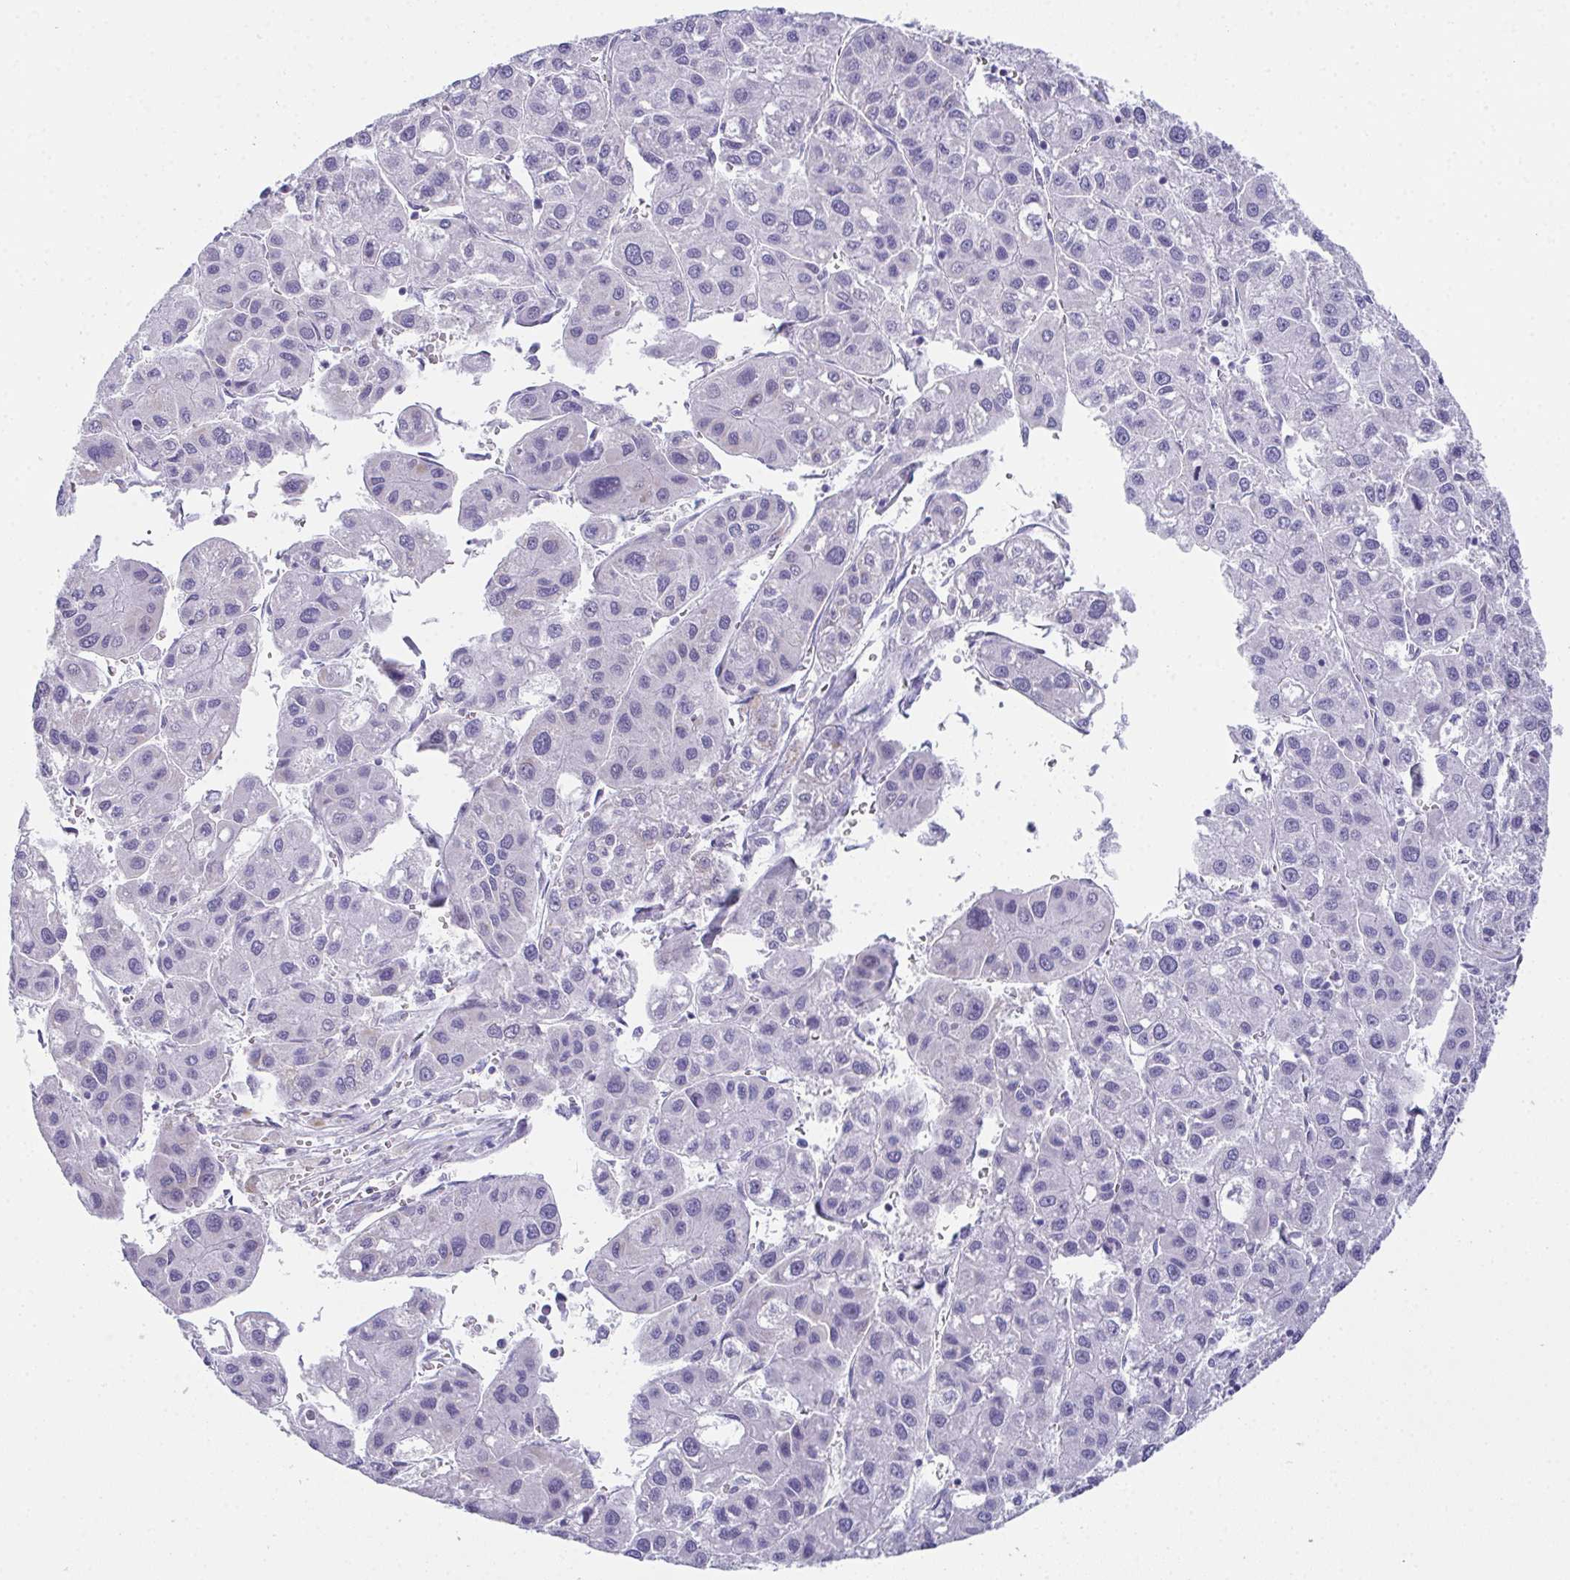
{"staining": {"intensity": "negative", "quantity": "none", "location": "none"}, "tissue": "liver cancer", "cell_type": "Tumor cells", "image_type": "cancer", "snomed": [{"axis": "morphology", "description": "Carcinoma, Hepatocellular, NOS"}, {"axis": "topography", "description": "Liver"}], "caption": "DAB (3,3'-diaminobenzidine) immunohistochemical staining of human liver cancer (hepatocellular carcinoma) reveals no significant expression in tumor cells. (DAB immunohistochemistry (IHC) with hematoxylin counter stain).", "gene": "TEX19", "patient": {"sex": "male", "age": 73}}